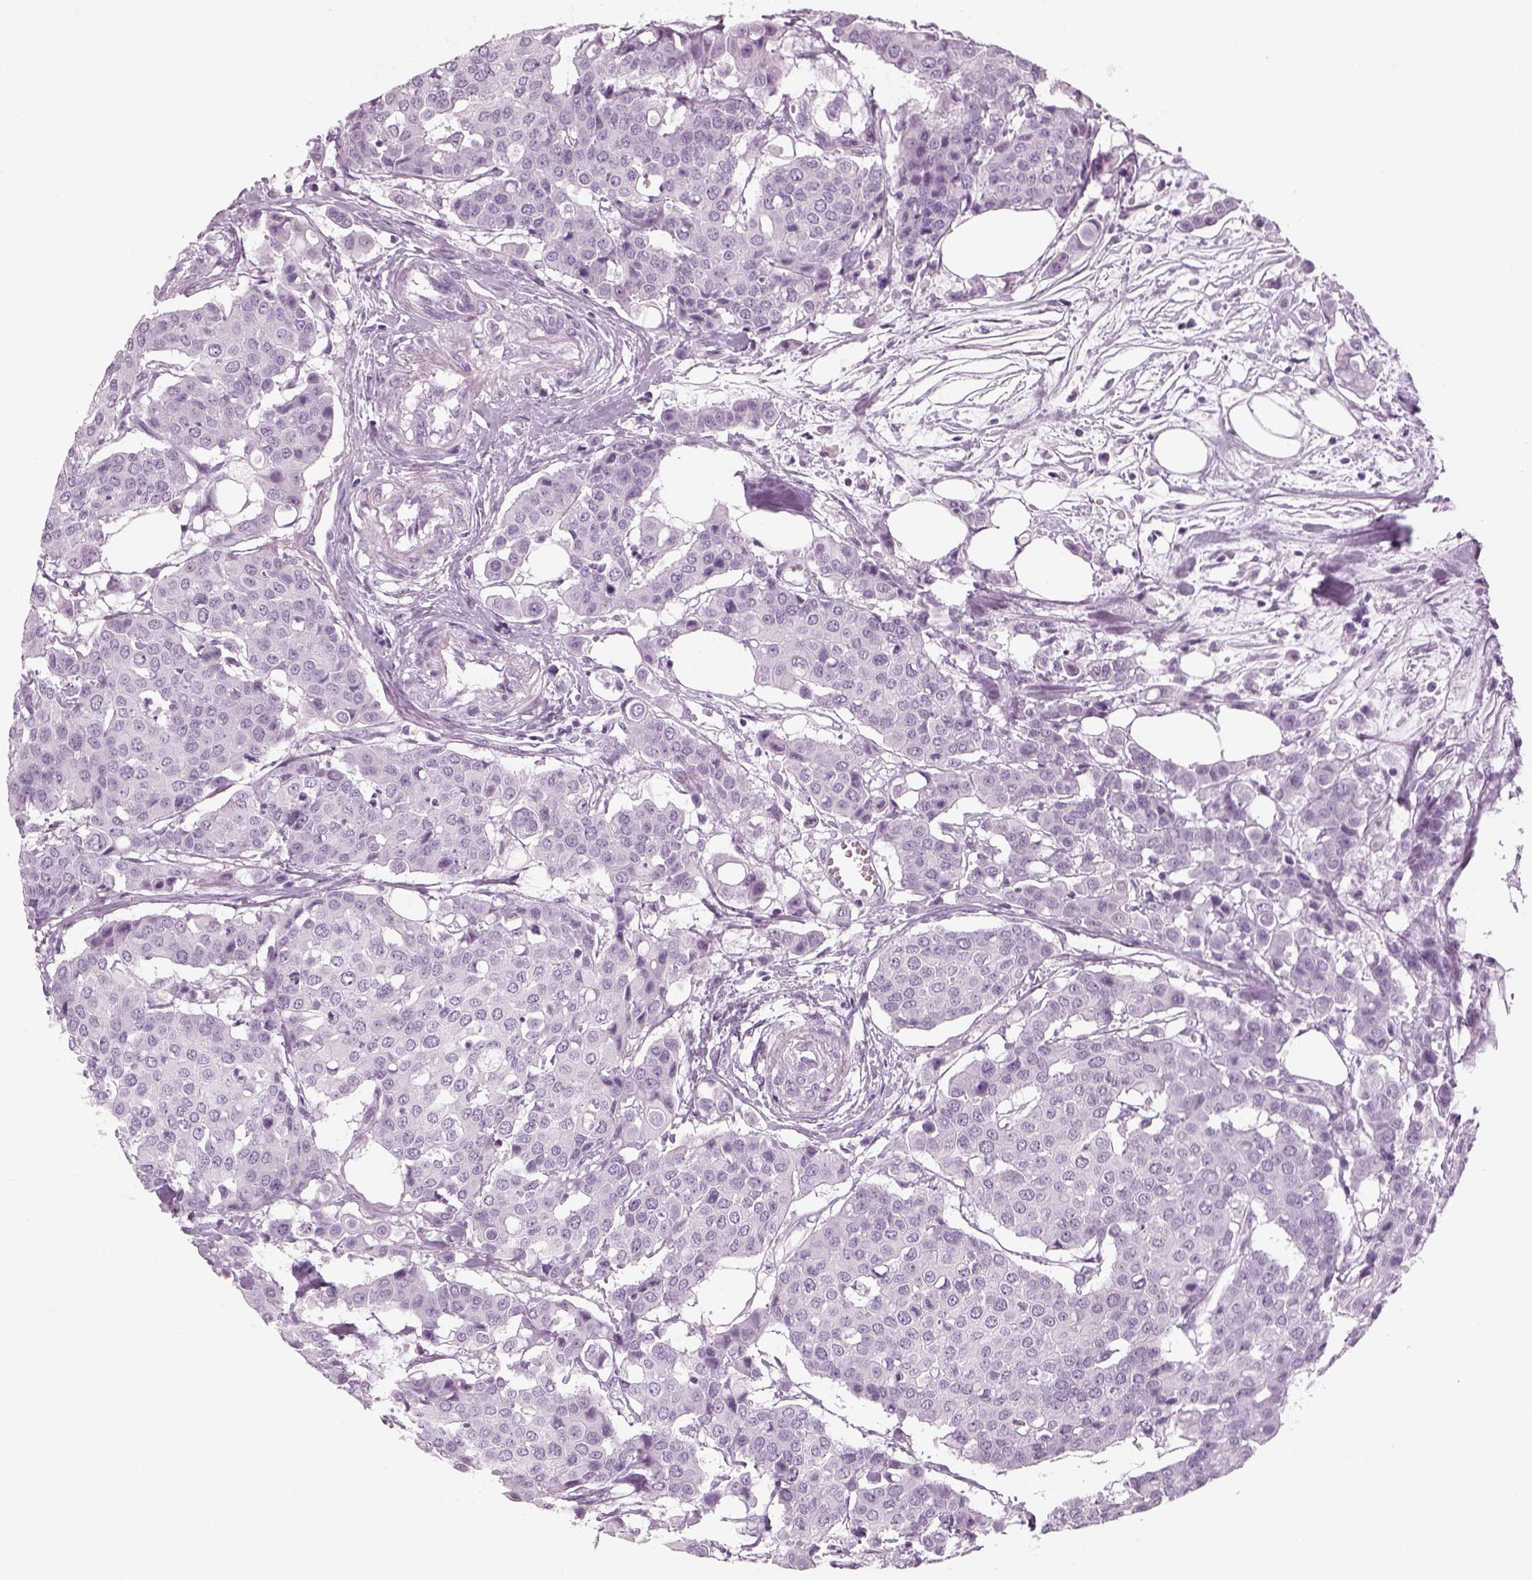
{"staining": {"intensity": "negative", "quantity": "none", "location": "none"}, "tissue": "carcinoid", "cell_type": "Tumor cells", "image_type": "cancer", "snomed": [{"axis": "morphology", "description": "Carcinoid, malignant, NOS"}, {"axis": "topography", "description": "Colon"}], "caption": "IHC histopathology image of carcinoid stained for a protein (brown), which exhibits no staining in tumor cells. Nuclei are stained in blue.", "gene": "SAG", "patient": {"sex": "male", "age": 81}}